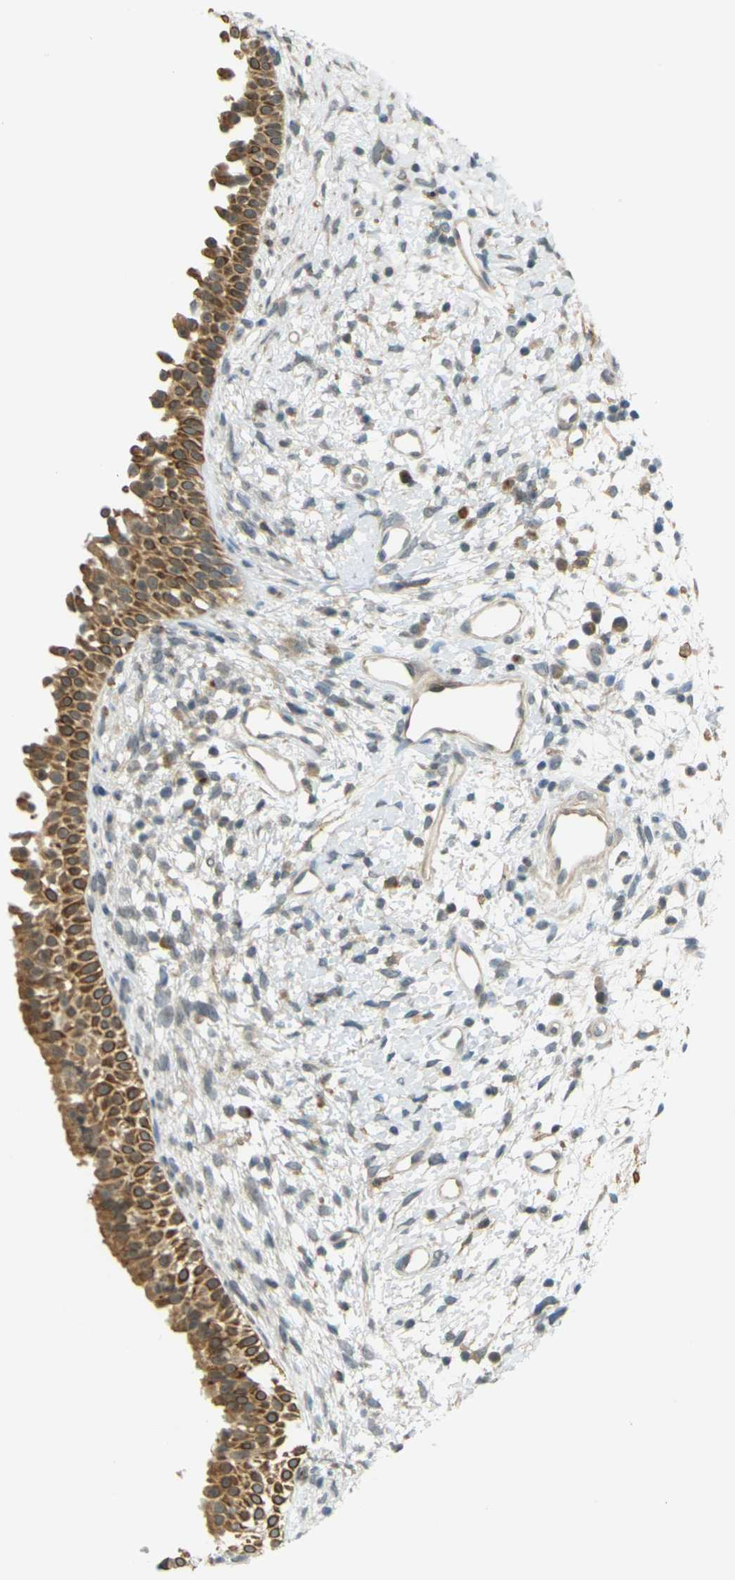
{"staining": {"intensity": "moderate", "quantity": ">75%", "location": "cytoplasmic/membranous"}, "tissue": "nasopharynx", "cell_type": "Respiratory epithelial cells", "image_type": "normal", "snomed": [{"axis": "morphology", "description": "Normal tissue, NOS"}, {"axis": "topography", "description": "Nasopharynx"}], "caption": "A brown stain labels moderate cytoplasmic/membranous positivity of a protein in respiratory epithelial cells of unremarkable nasopharynx.", "gene": "SOCS6", "patient": {"sex": "male", "age": 22}}